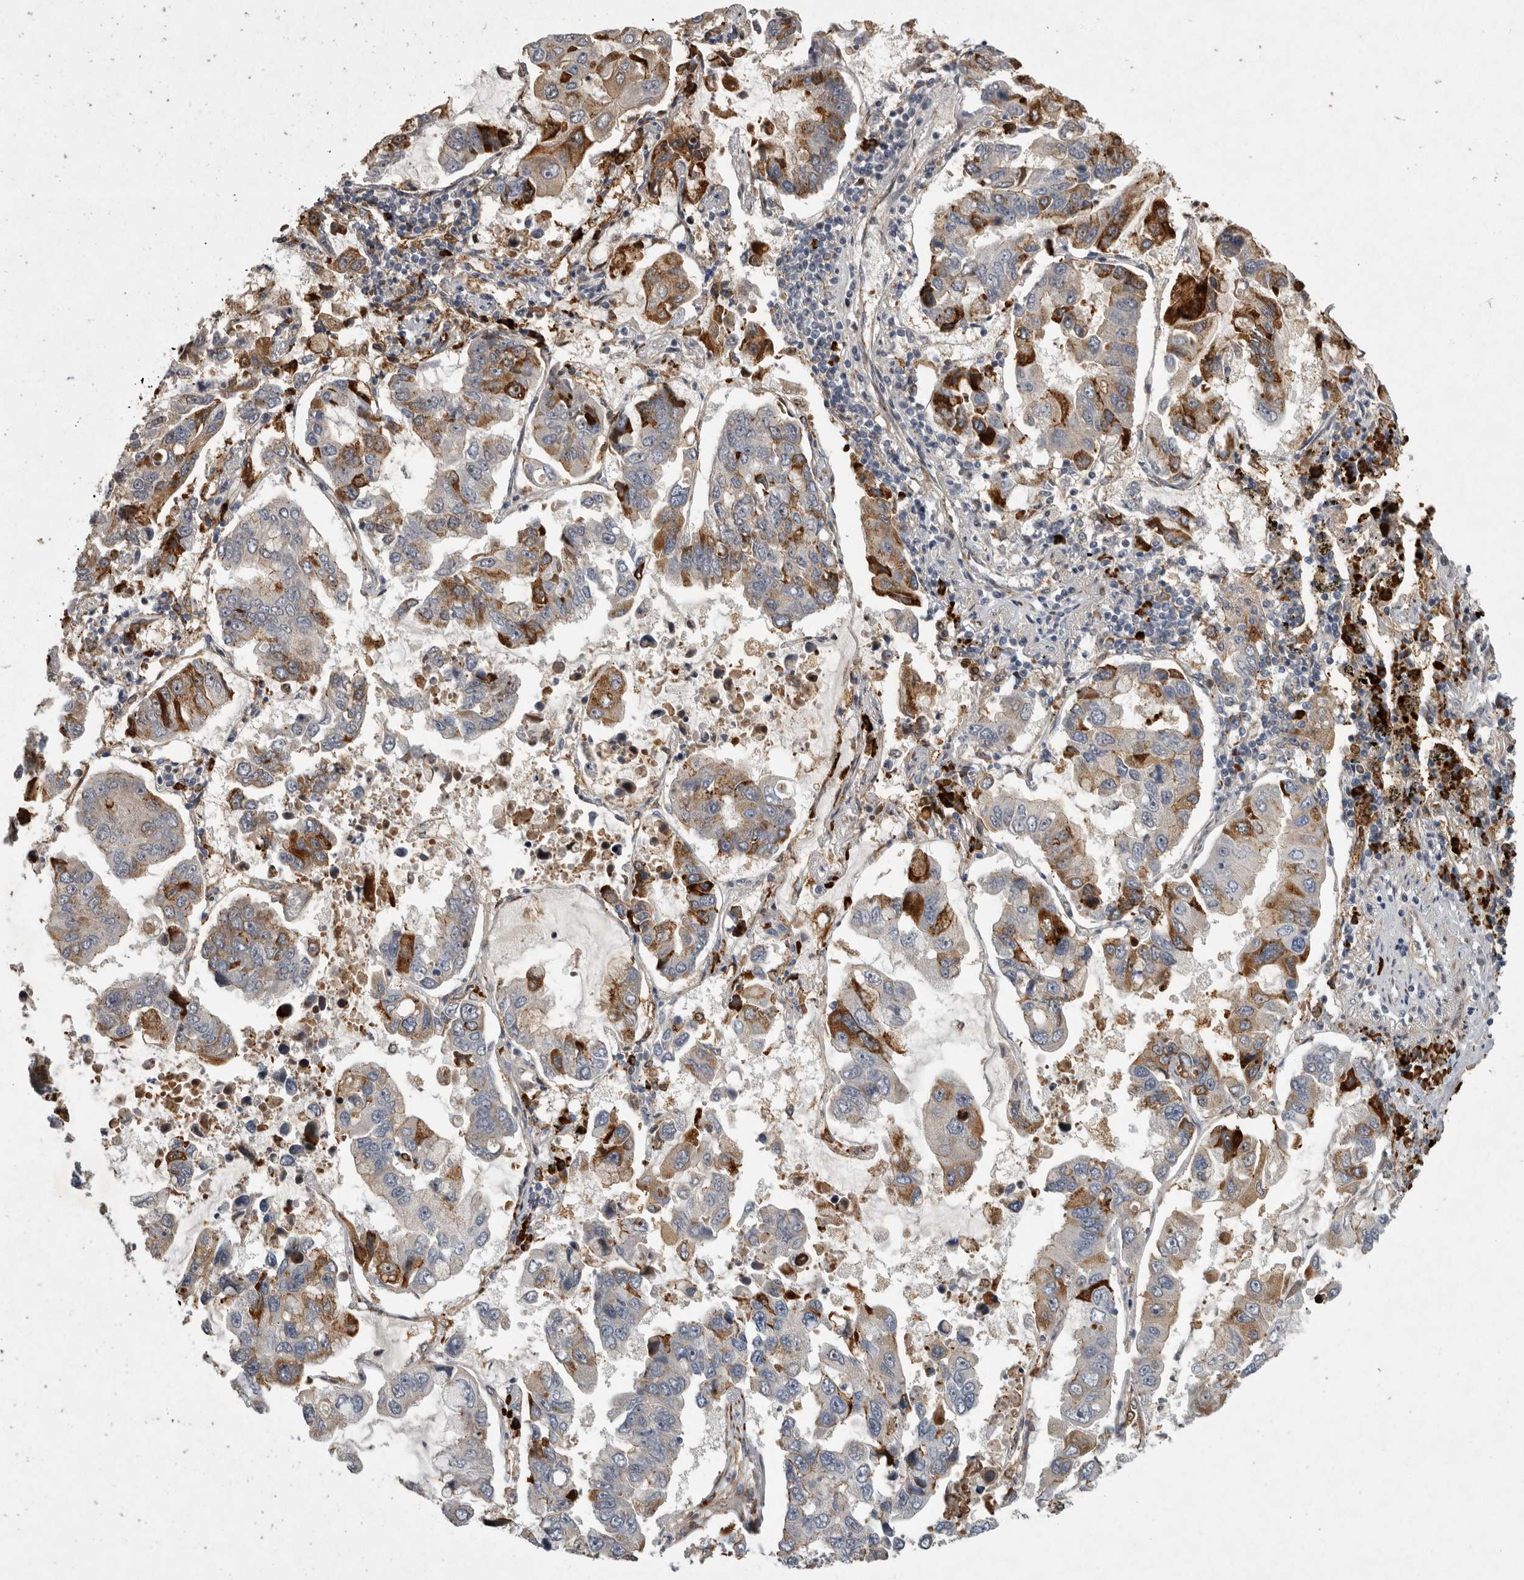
{"staining": {"intensity": "moderate", "quantity": "25%-75%", "location": "cytoplasmic/membranous"}, "tissue": "lung cancer", "cell_type": "Tumor cells", "image_type": "cancer", "snomed": [{"axis": "morphology", "description": "Adenocarcinoma, NOS"}, {"axis": "topography", "description": "Lung"}], "caption": "Human lung cancer stained for a protein (brown) demonstrates moderate cytoplasmic/membranous positive expression in approximately 25%-75% of tumor cells.", "gene": "MPDZ", "patient": {"sex": "male", "age": 64}}